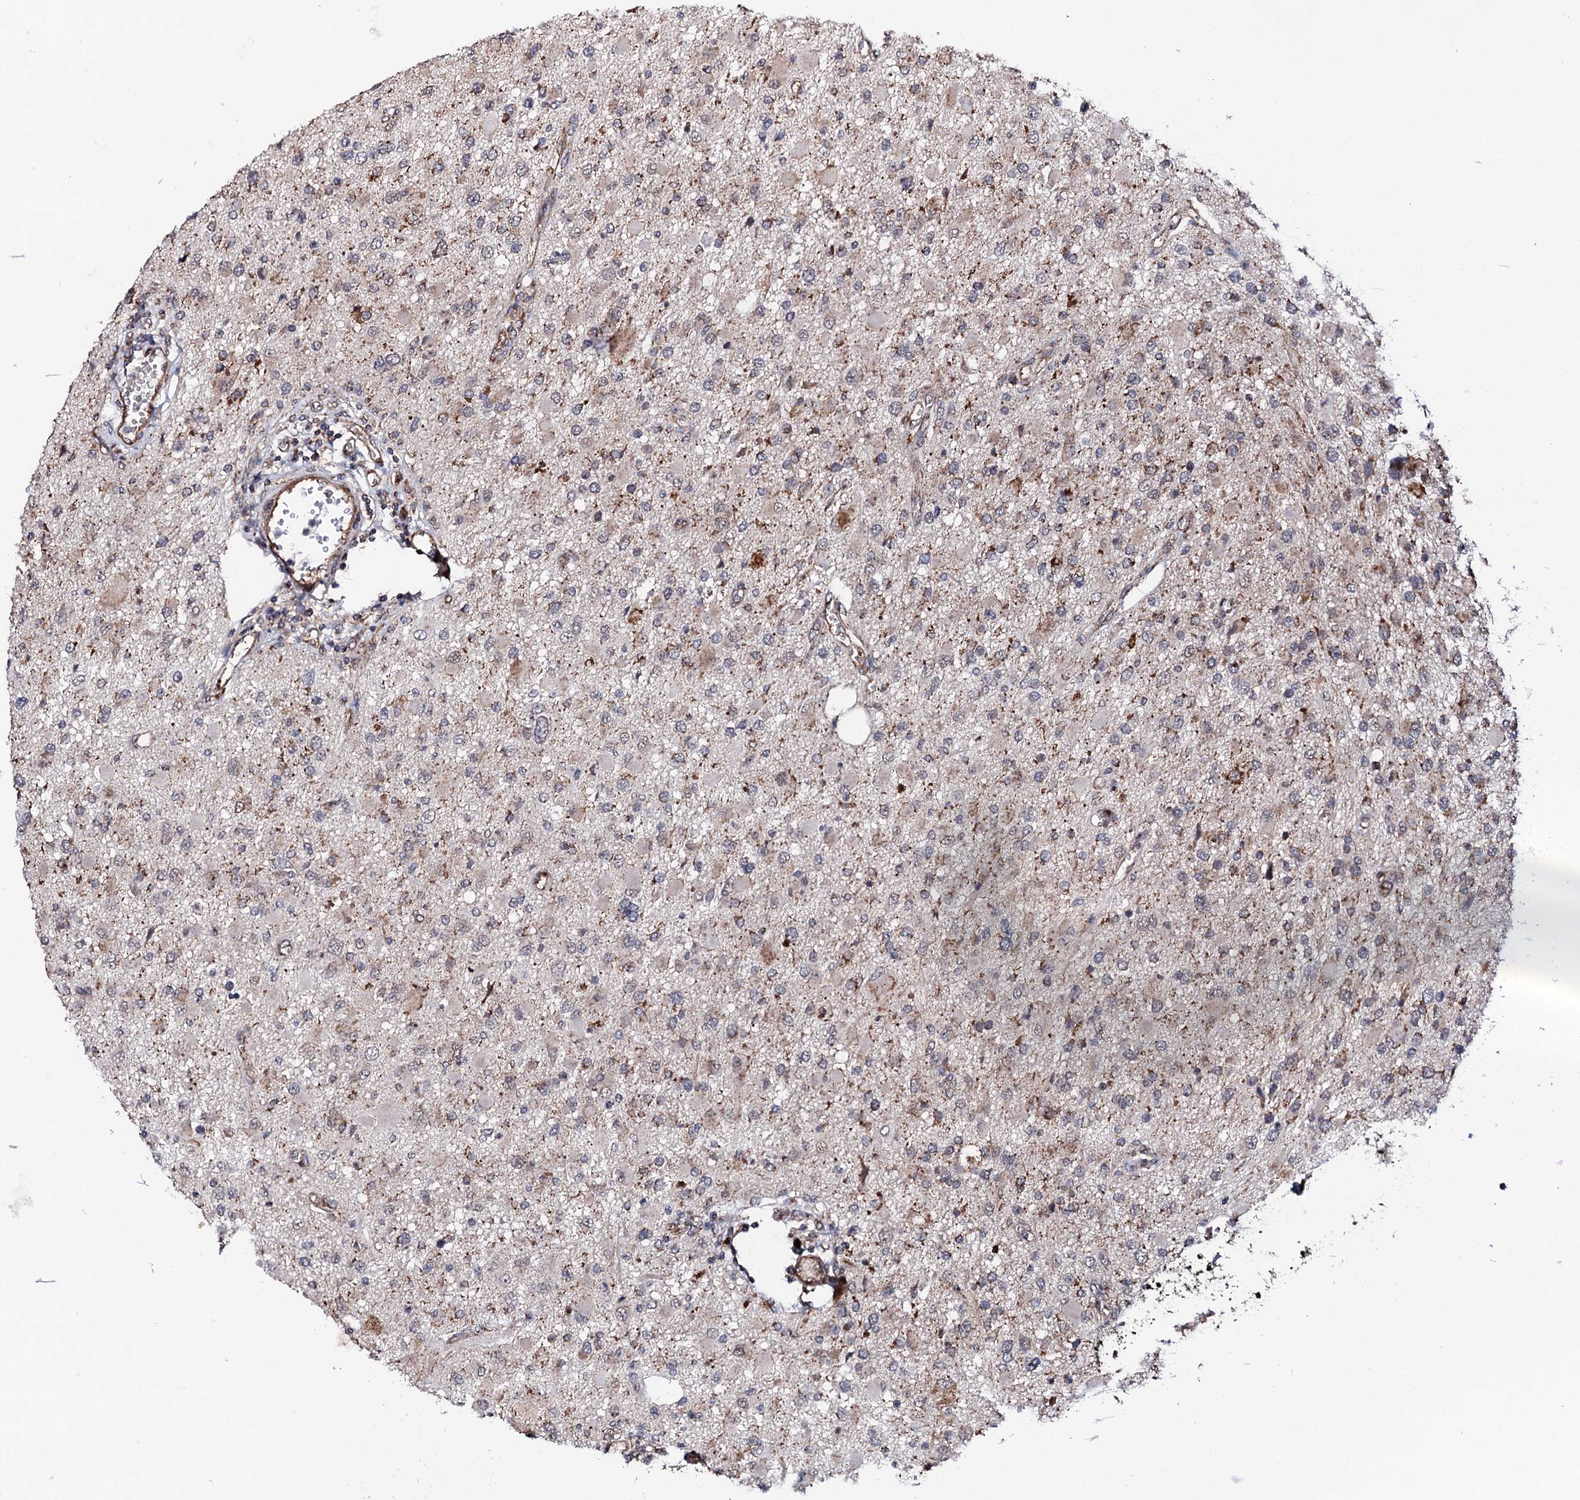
{"staining": {"intensity": "moderate", "quantity": "<25%", "location": "cytoplasmic/membranous"}, "tissue": "glioma", "cell_type": "Tumor cells", "image_type": "cancer", "snomed": [{"axis": "morphology", "description": "Glioma, malignant, High grade"}, {"axis": "topography", "description": "Brain"}], "caption": "Moderate cytoplasmic/membranous expression is present in about <25% of tumor cells in glioma. The staining was performed using DAB (3,3'-diaminobenzidine) to visualize the protein expression in brown, while the nuclei were stained in blue with hematoxylin (Magnification: 20x).", "gene": "MTIF3", "patient": {"sex": "male", "age": 53}}